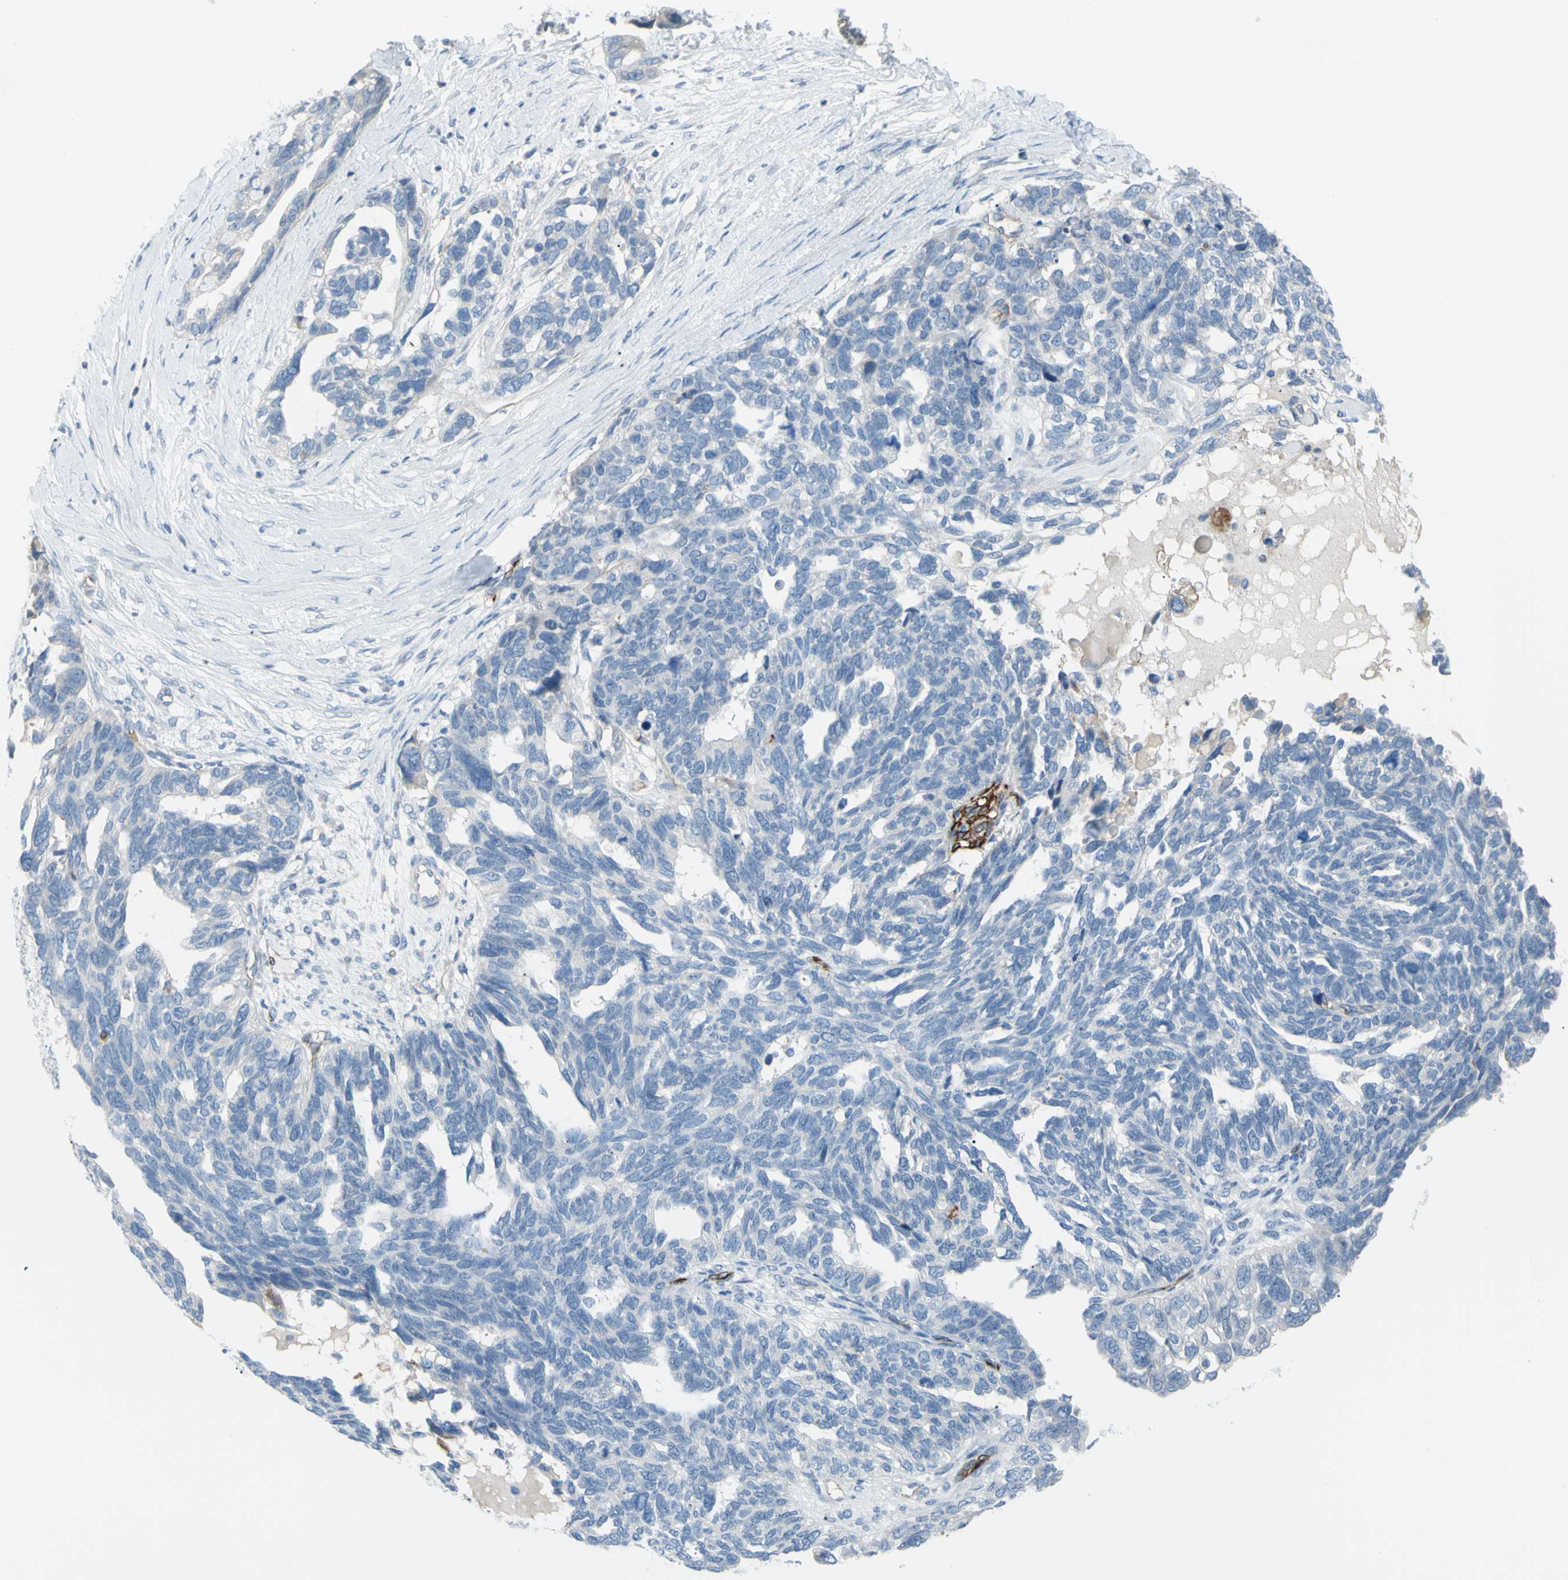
{"staining": {"intensity": "negative", "quantity": "none", "location": "none"}, "tissue": "ovarian cancer", "cell_type": "Tumor cells", "image_type": "cancer", "snomed": [{"axis": "morphology", "description": "Cystadenocarcinoma, serous, NOS"}, {"axis": "topography", "description": "Ovary"}], "caption": "Image shows no protein staining in tumor cells of ovarian cancer (serous cystadenocarcinoma) tissue.", "gene": "PRRG2", "patient": {"sex": "female", "age": 79}}